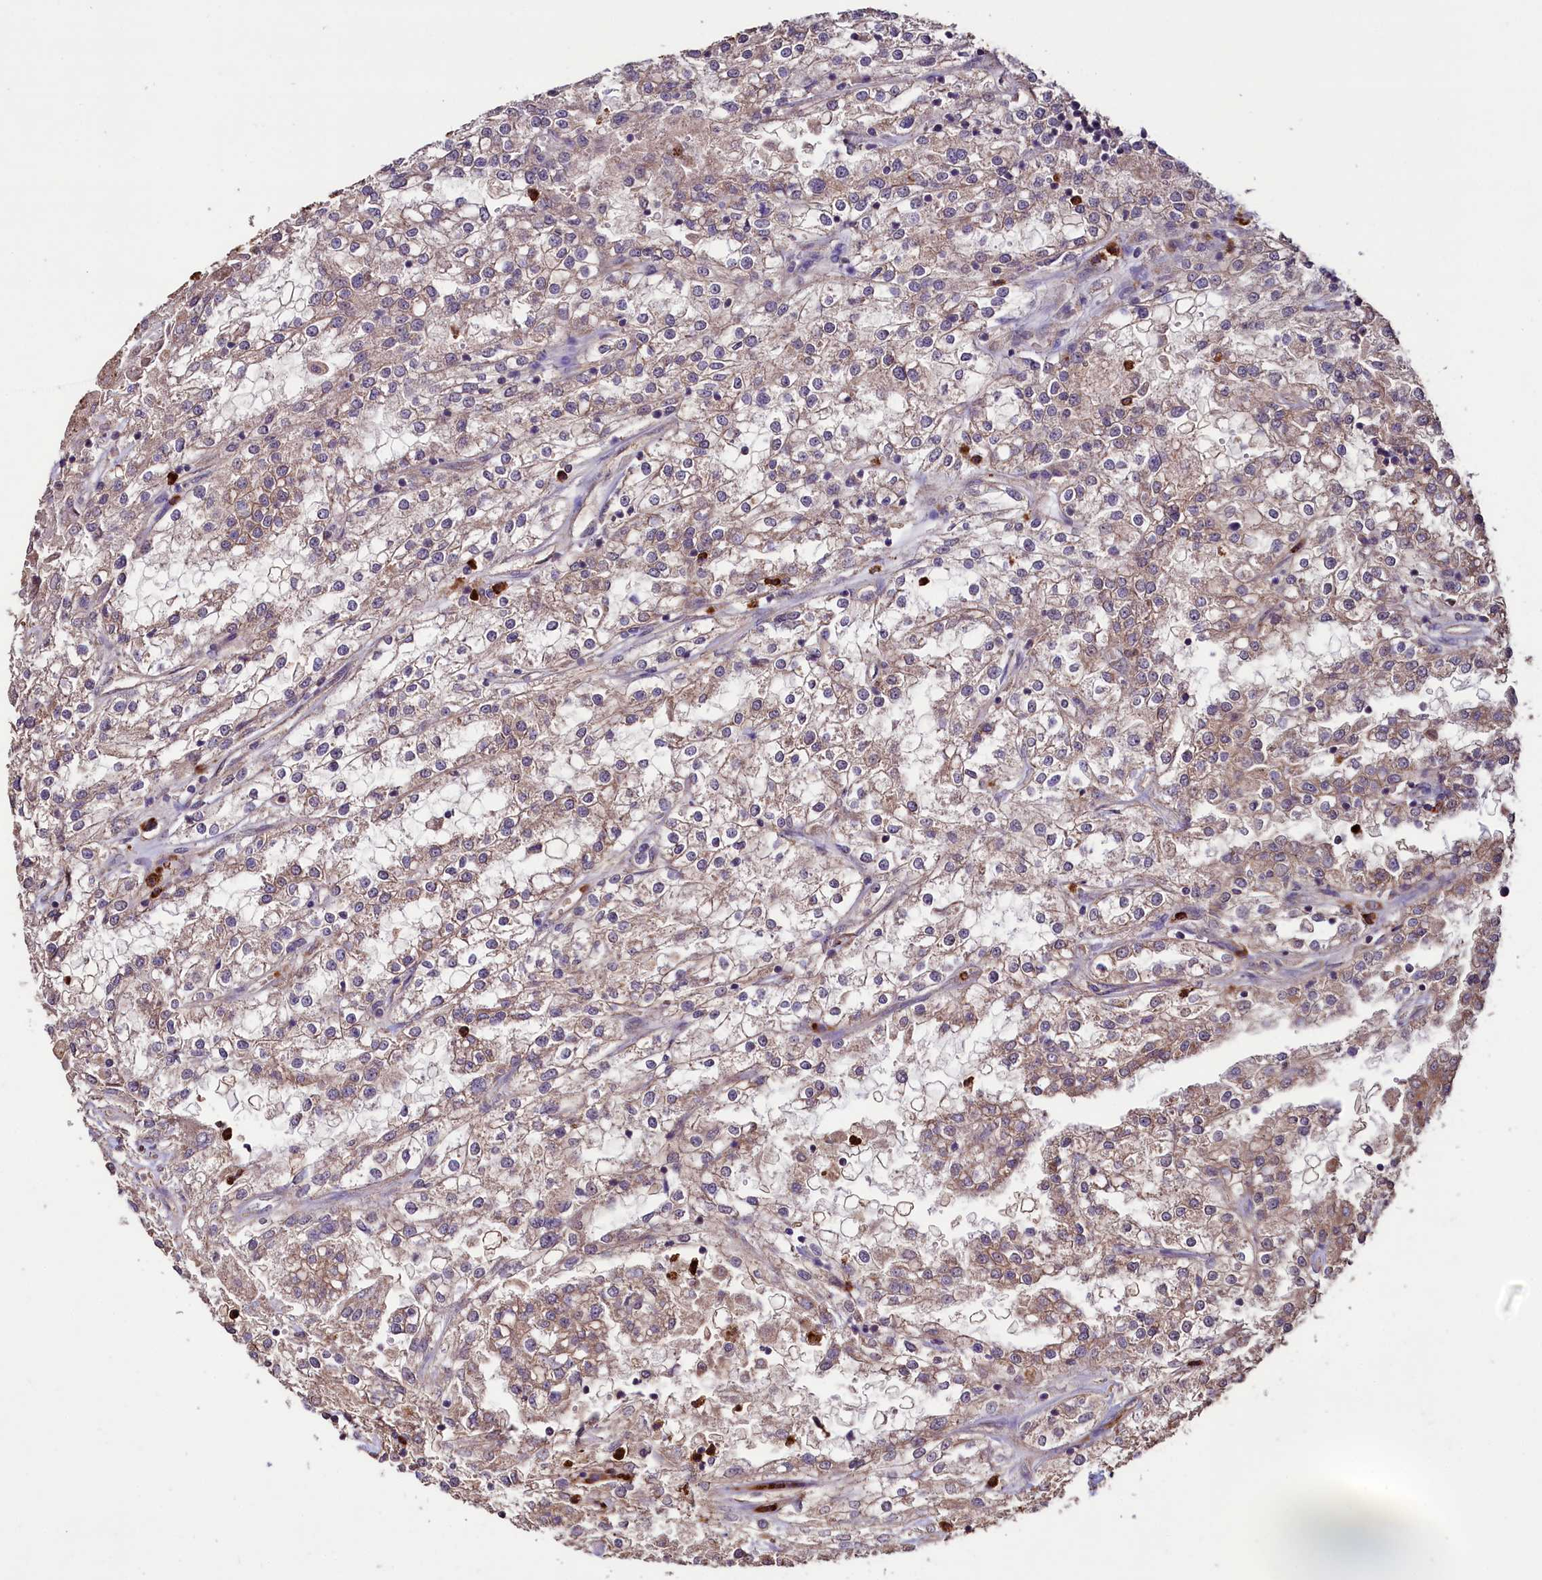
{"staining": {"intensity": "weak", "quantity": "25%-75%", "location": "cytoplasmic/membranous"}, "tissue": "renal cancer", "cell_type": "Tumor cells", "image_type": "cancer", "snomed": [{"axis": "morphology", "description": "Adenocarcinoma, NOS"}, {"axis": "topography", "description": "Kidney"}], "caption": "This histopathology image reveals renal cancer (adenocarcinoma) stained with immunohistochemistry (IHC) to label a protein in brown. The cytoplasmic/membranous of tumor cells show weak positivity for the protein. Nuclei are counter-stained blue.", "gene": "KLRB1", "patient": {"sex": "female", "age": 52}}